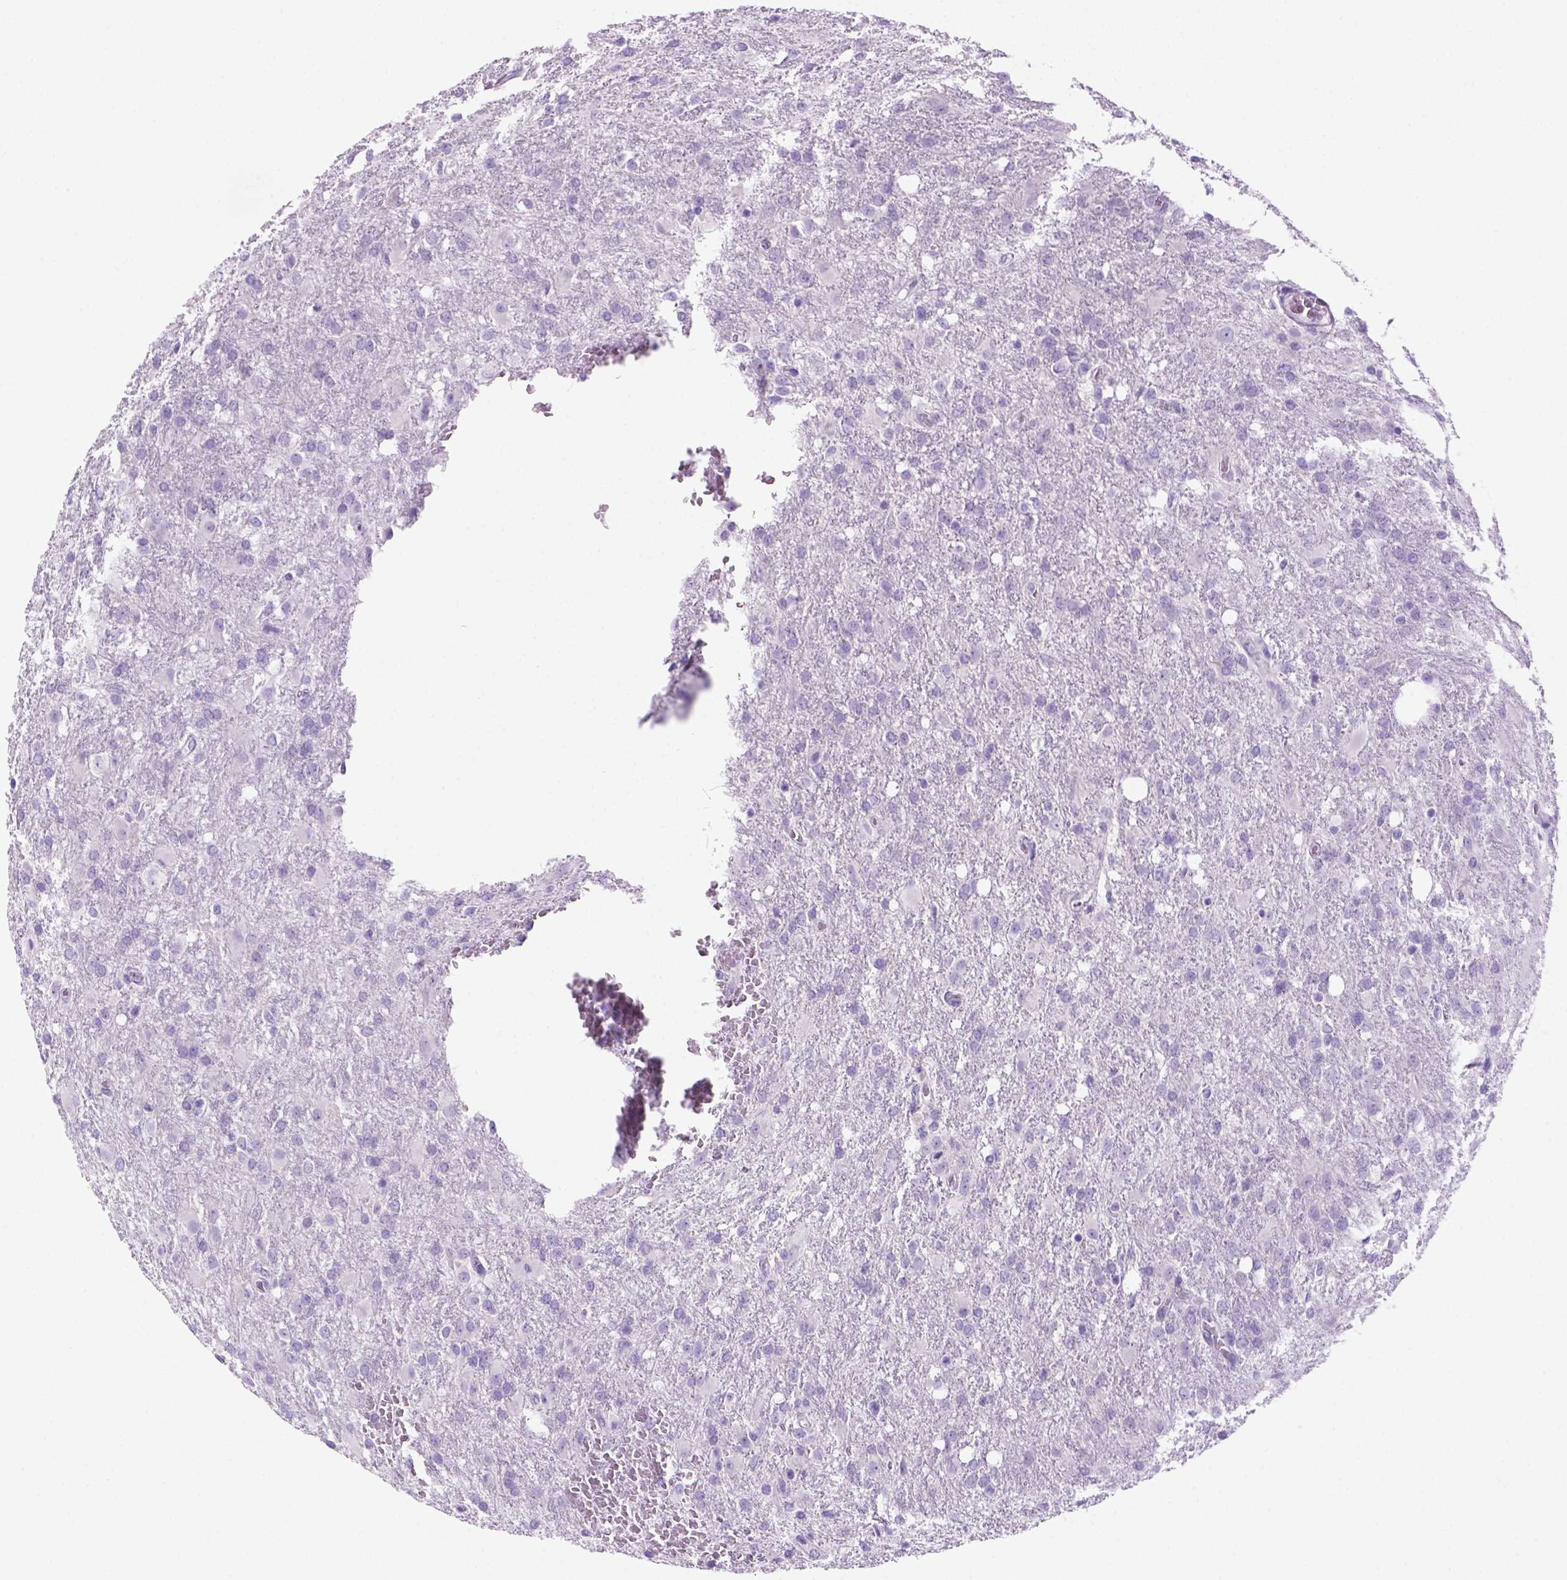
{"staining": {"intensity": "negative", "quantity": "none", "location": "none"}, "tissue": "glioma", "cell_type": "Tumor cells", "image_type": "cancer", "snomed": [{"axis": "morphology", "description": "Glioma, malignant, High grade"}, {"axis": "topography", "description": "Brain"}], "caption": "An image of human high-grade glioma (malignant) is negative for staining in tumor cells.", "gene": "DNAH11", "patient": {"sex": "male", "age": 68}}